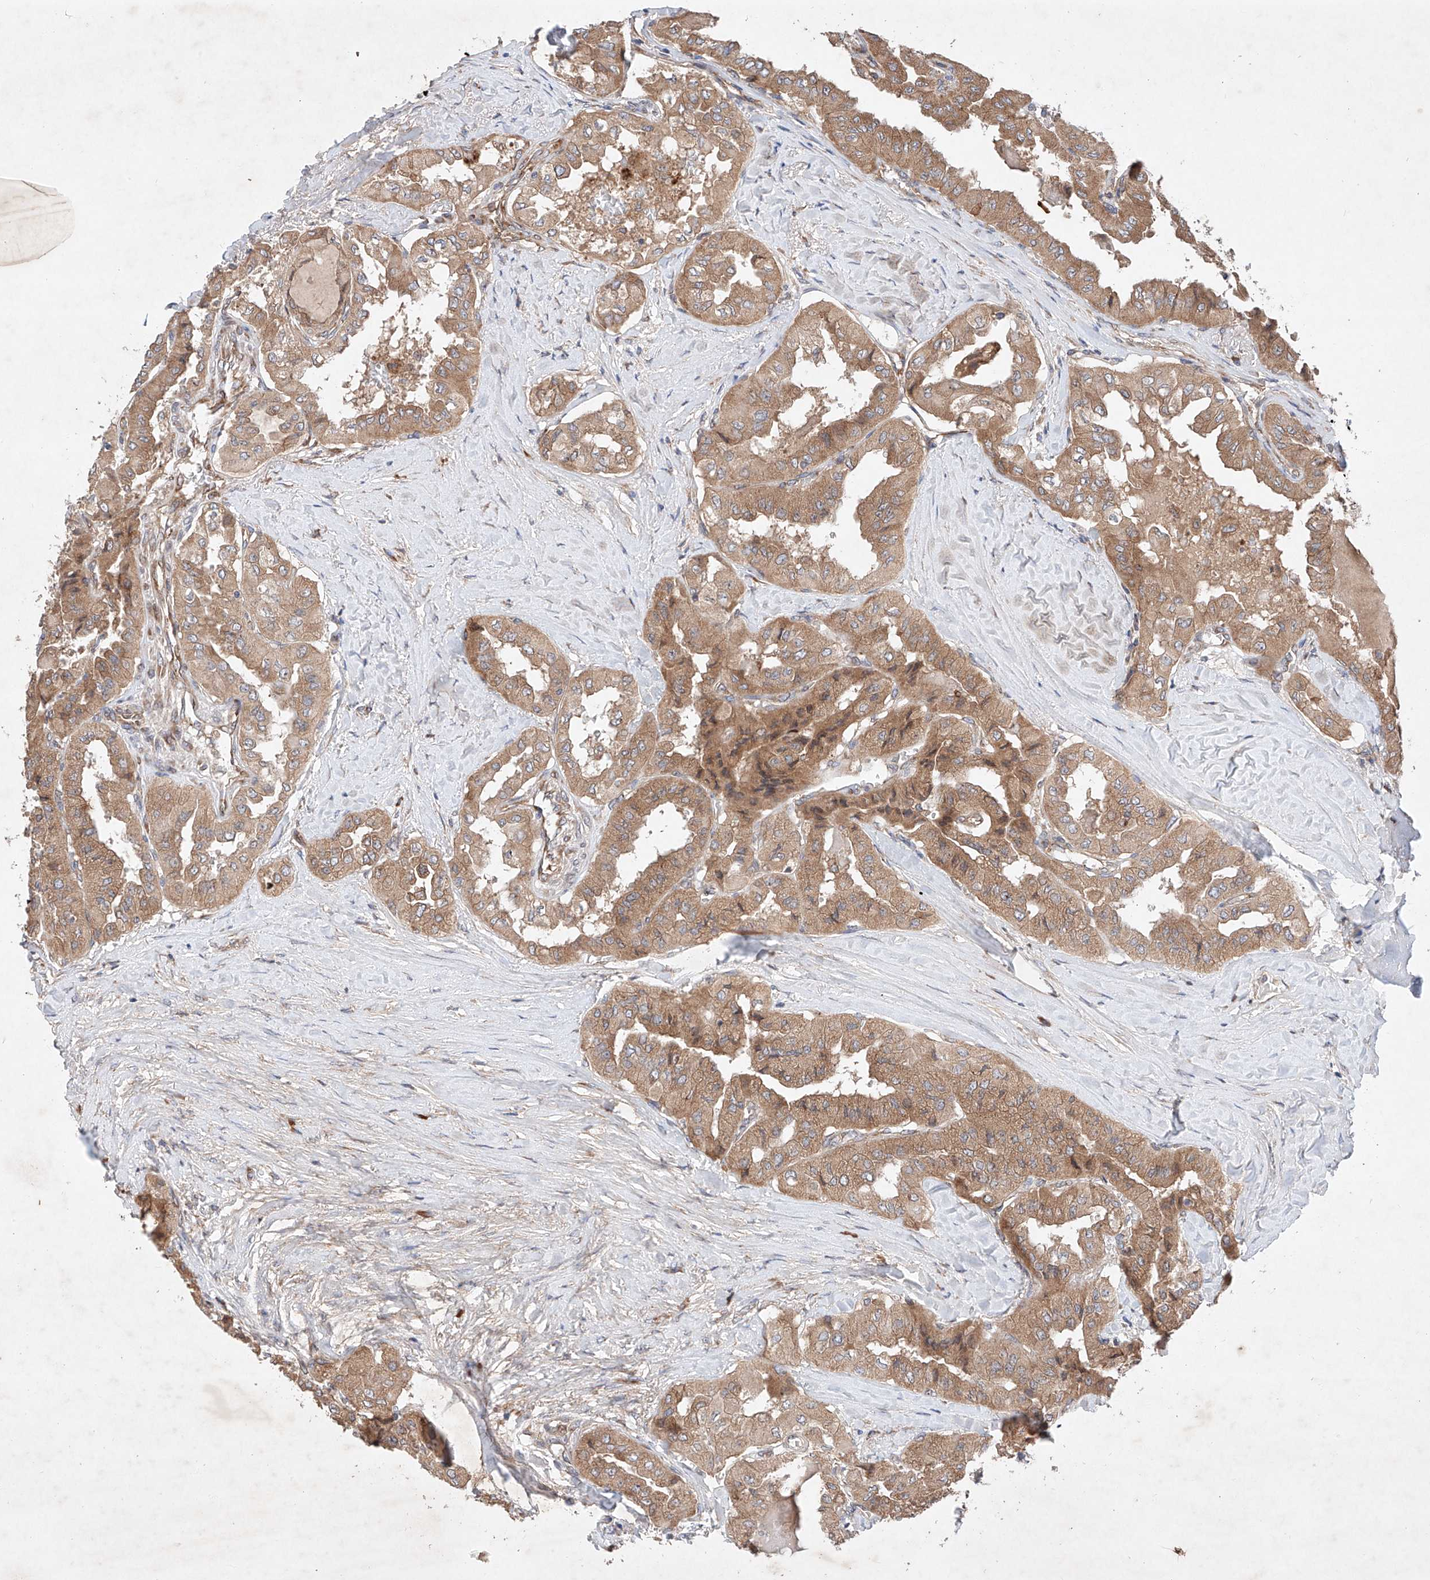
{"staining": {"intensity": "moderate", "quantity": ">75%", "location": "cytoplasmic/membranous"}, "tissue": "thyroid cancer", "cell_type": "Tumor cells", "image_type": "cancer", "snomed": [{"axis": "morphology", "description": "Papillary adenocarcinoma, NOS"}, {"axis": "topography", "description": "Thyroid gland"}], "caption": "DAB immunohistochemical staining of thyroid papillary adenocarcinoma reveals moderate cytoplasmic/membranous protein staining in approximately >75% of tumor cells.", "gene": "FASTK", "patient": {"sex": "female", "age": 59}}